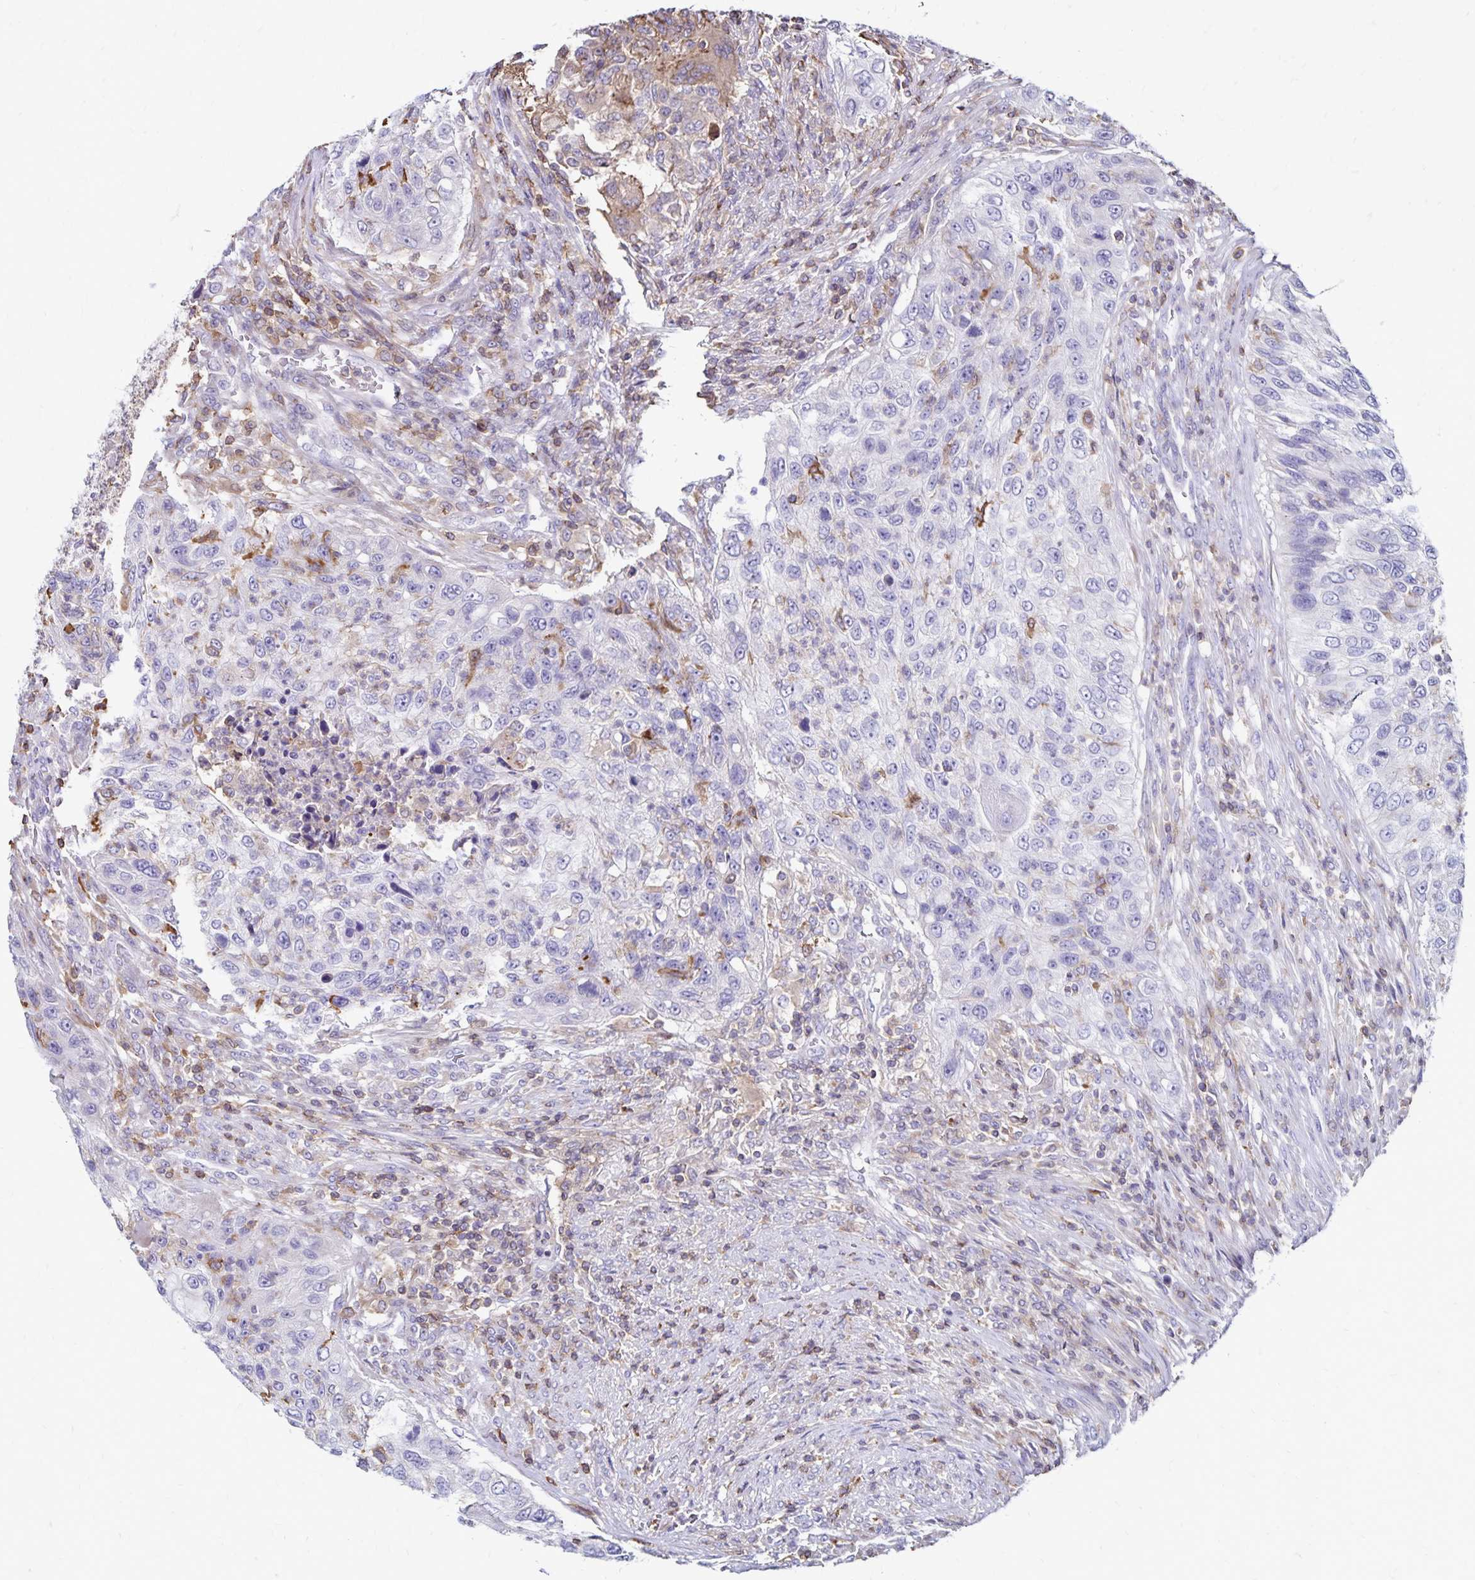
{"staining": {"intensity": "moderate", "quantity": "<25%", "location": "cytoplasmic/membranous"}, "tissue": "urothelial cancer", "cell_type": "Tumor cells", "image_type": "cancer", "snomed": [{"axis": "morphology", "description": "Urothelial carcinoma, High grade"}, {"axis": "topography", "description": "Urinary bladder"}], "caption": "Human high-grade urothelial carcinoma stained with a protein marker exhibits moderate staining in tumor cells.", "gene": "NAGPA", "patient": {"sex": "female", "age": 60}}